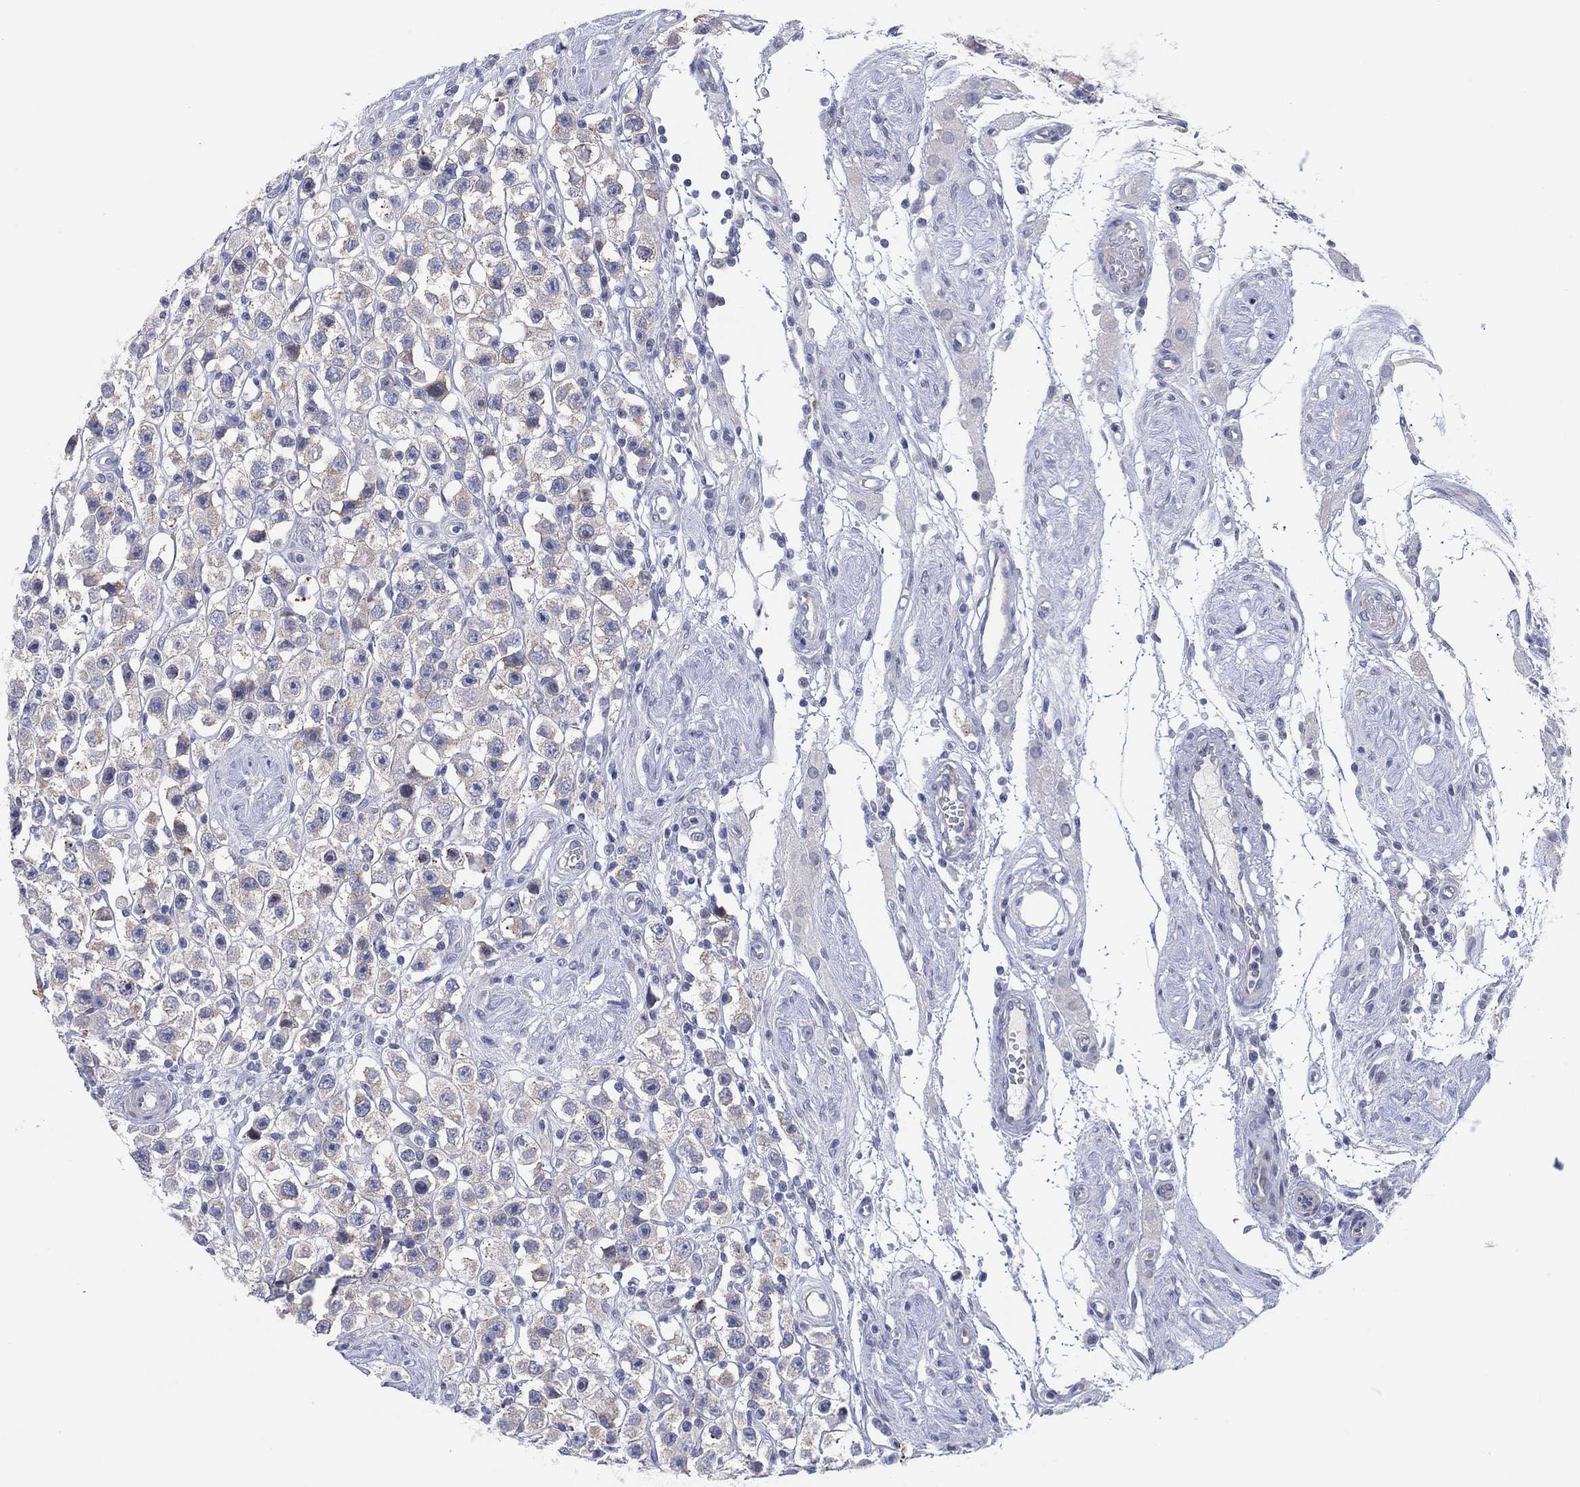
{"staining": {"intensity": "negative", "quantity": "none", "location": "none"}, "tissue": "testis cancer", "cell_type": "Tumor cells", "image_type": "cancer", "snomed": [{"axis": "morphology", "description": "Seminoma, NOS"}, {"axis": "topography", "description": "Testis"}], "caption": "High power microscopy photomicrograph of an IHC micrograph of testis cancer, revealing no significant positivity in tumor cells. (Immunohistochemistry, brightfield microscopy, high magnification).", "gene": "HEATR4", "patient": {"sex": "male", "age": 45}}